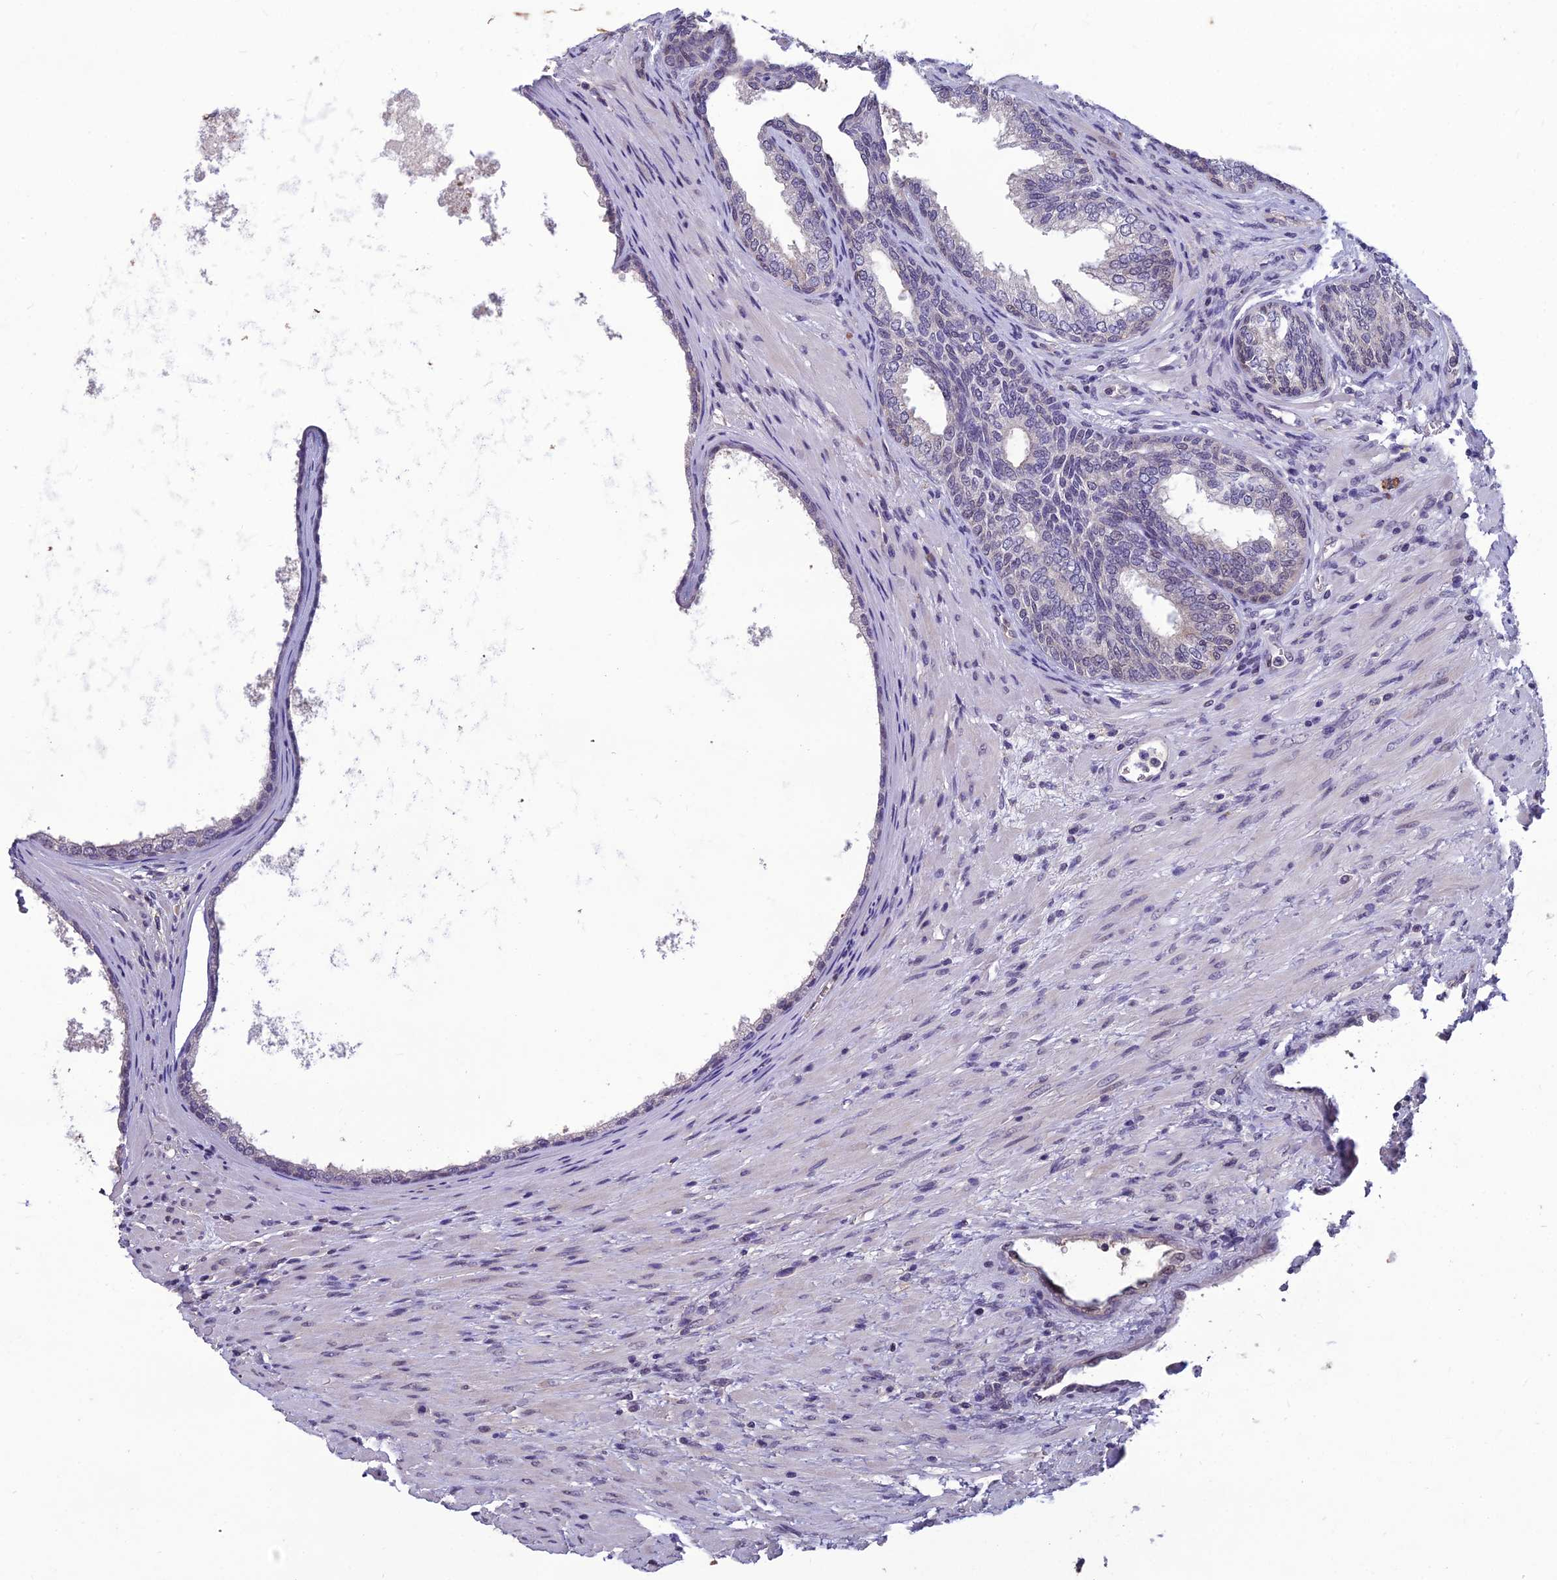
{"staining": {"intensity": "weak", "quantity": "<25%", "location": "cytoplasmic/membranous"}, "tissue": "prostate", "cell_type": "Glandular cells", "image_type": "normal", "snomed": [{"axis": "morphology", "description": "Normal tissue, NOS"}, {"axis": "topography", "description": "Prostate"}], "caption": "Immunohistochemistry (IHC) of benign prostate exhibits no staining in glandular cells. (Brightfield microscopy of DAB (3,3'-diaminobenzidine) immunohistochemistry (IHC) at high magnification).", "gene": "GRWD1", "patient": {"sex": "male", "age": 76}}